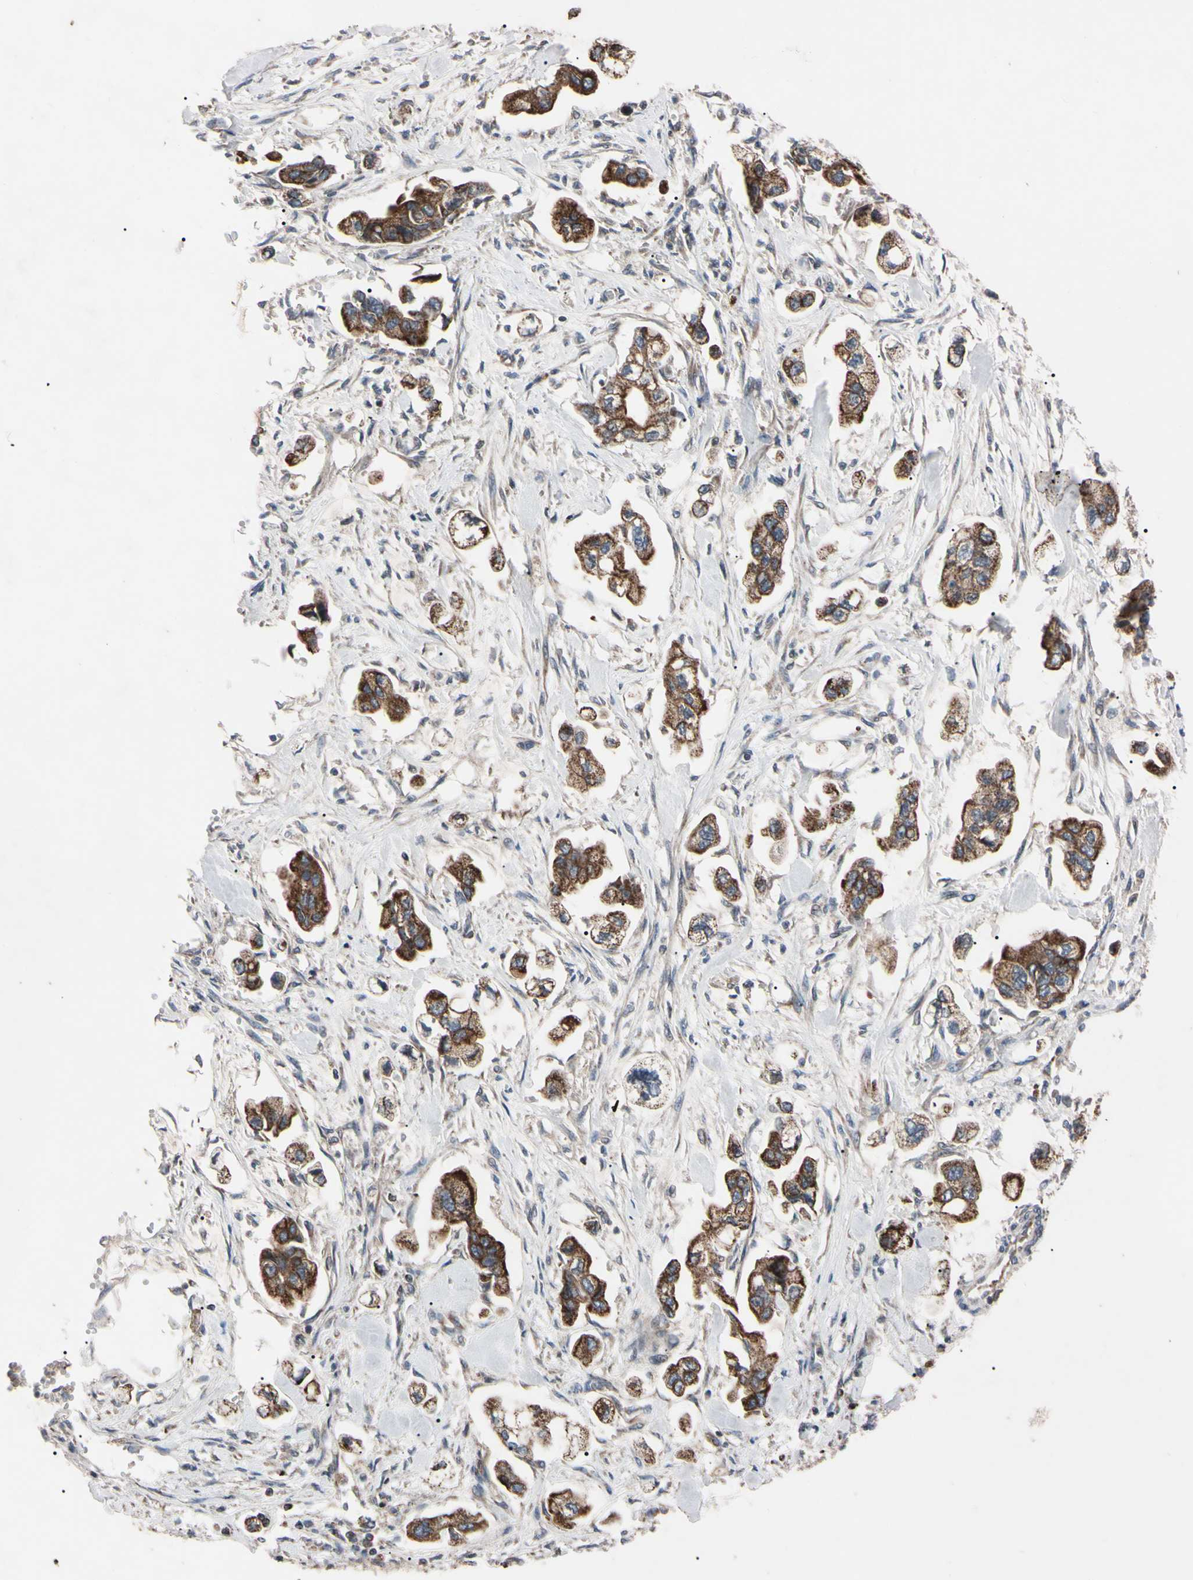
{"staining": {"intensity": "moderate", "quantity": ">75%", "location": "cytoplasmic/membranous"}, "tissue": "stomach cancer", "cell_type": "Tumor cells", "image_type": "cancer", "snomed": [{"axis": "morphology", "description": "Adenocarcinoma, NOS"}, {"axis": "topography", "description": "Stomach"}], "caption": "An image showing moderate cytoplasmic/membranous expression in about >75% of tumor cells in stomach adenocarcinoma, as visualized by brown immunohistochemical staining.", "gene": "TNFRSF1A", "patient": {"sex": "male", "age": 62}}